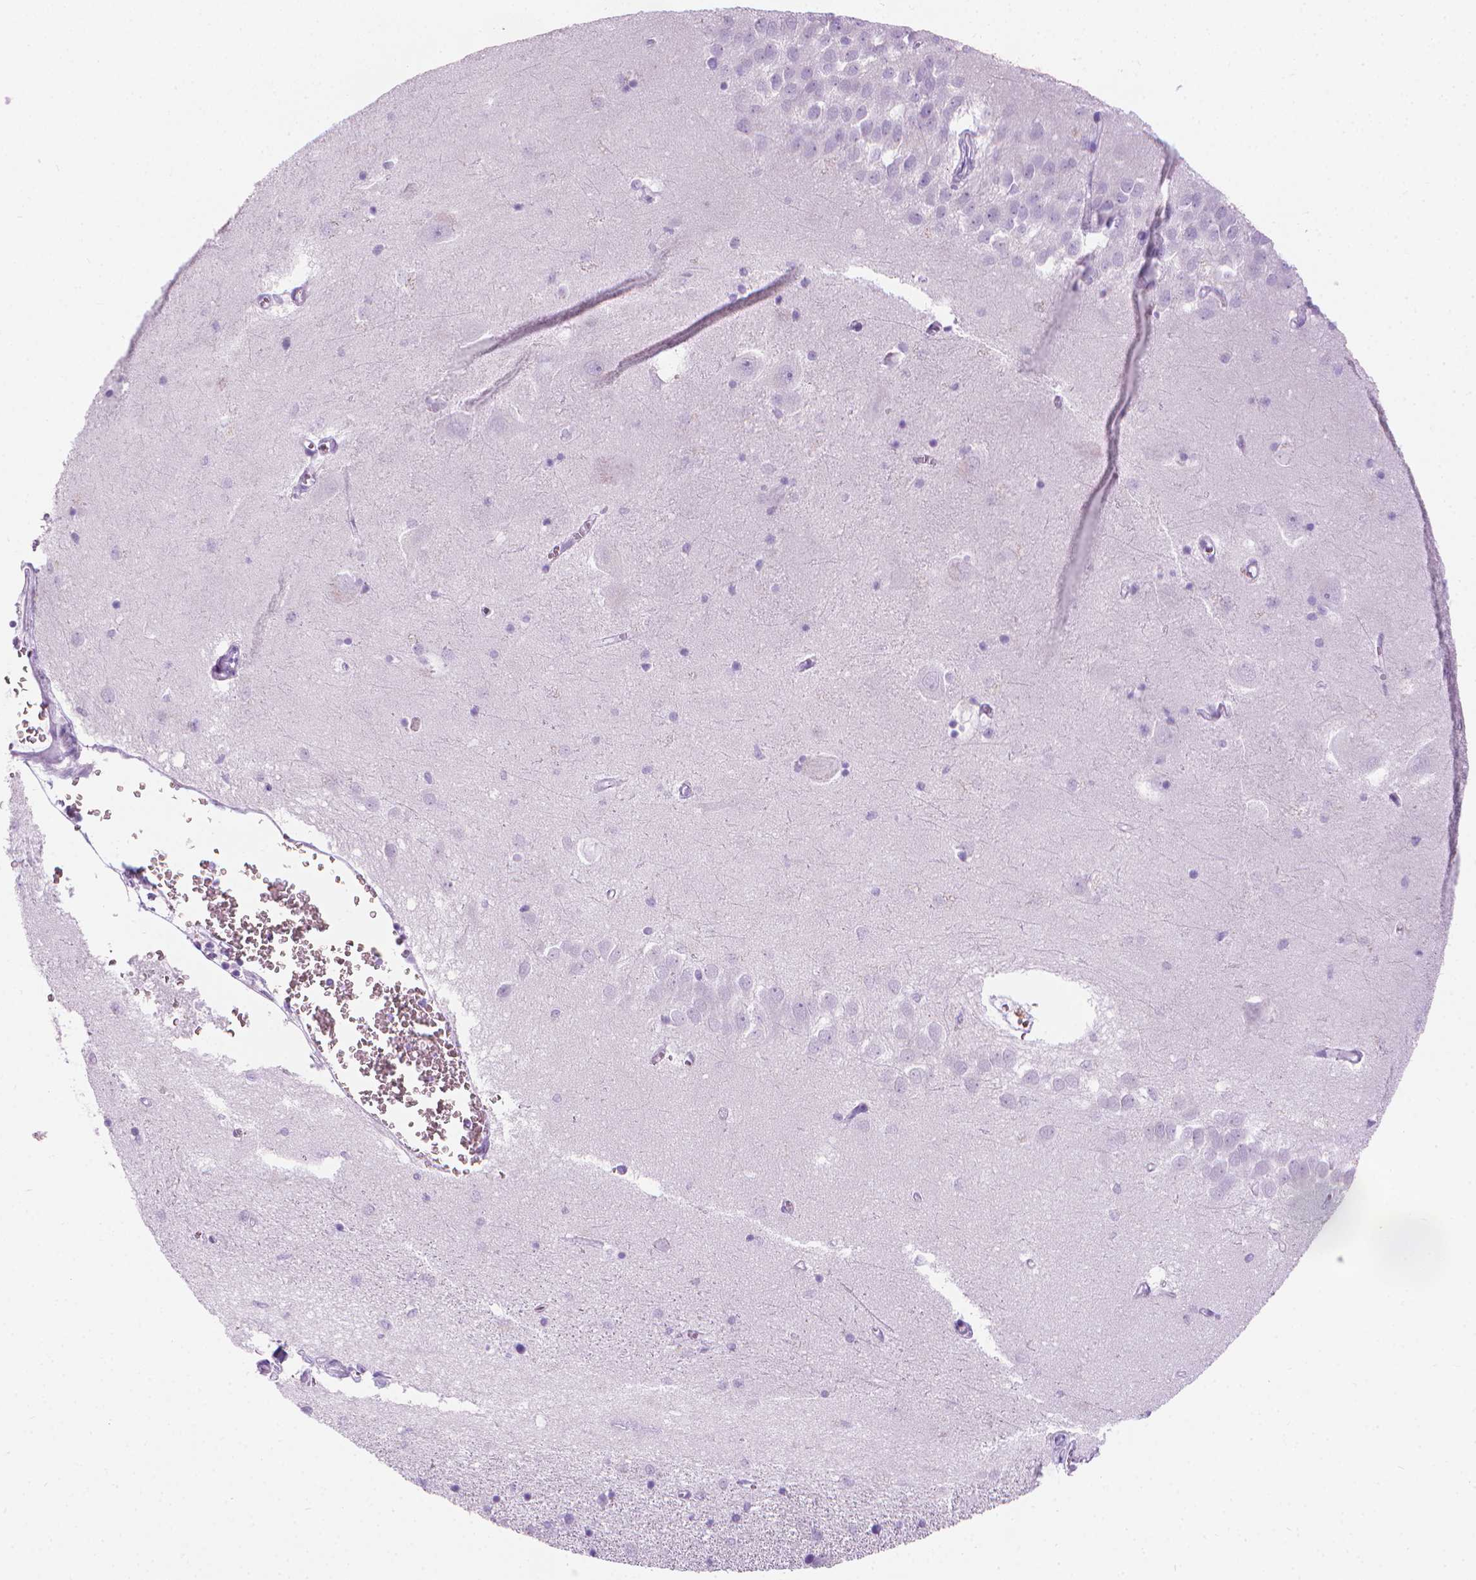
{"staining": {"intensity": "negative", "quantity": "none", "location": "none"}, "tissue": "hippocampus", "cell_type": "Glial cells", "image_type": "normal", "snomed": [{"axis": "morphology", "description": "Normal tissue, NOS"}, {"axis": "topography", "description": "Lateral ventricle wall"}, {"axis": "topography", "description": "Hippocampus"}], "caption": "An IHC image of unremarkable hippocampus is shown. There is no staining in glial cells of hippocampus.", "gene": "CFAP52", "patient": {"sex": "female", "age": 63}}